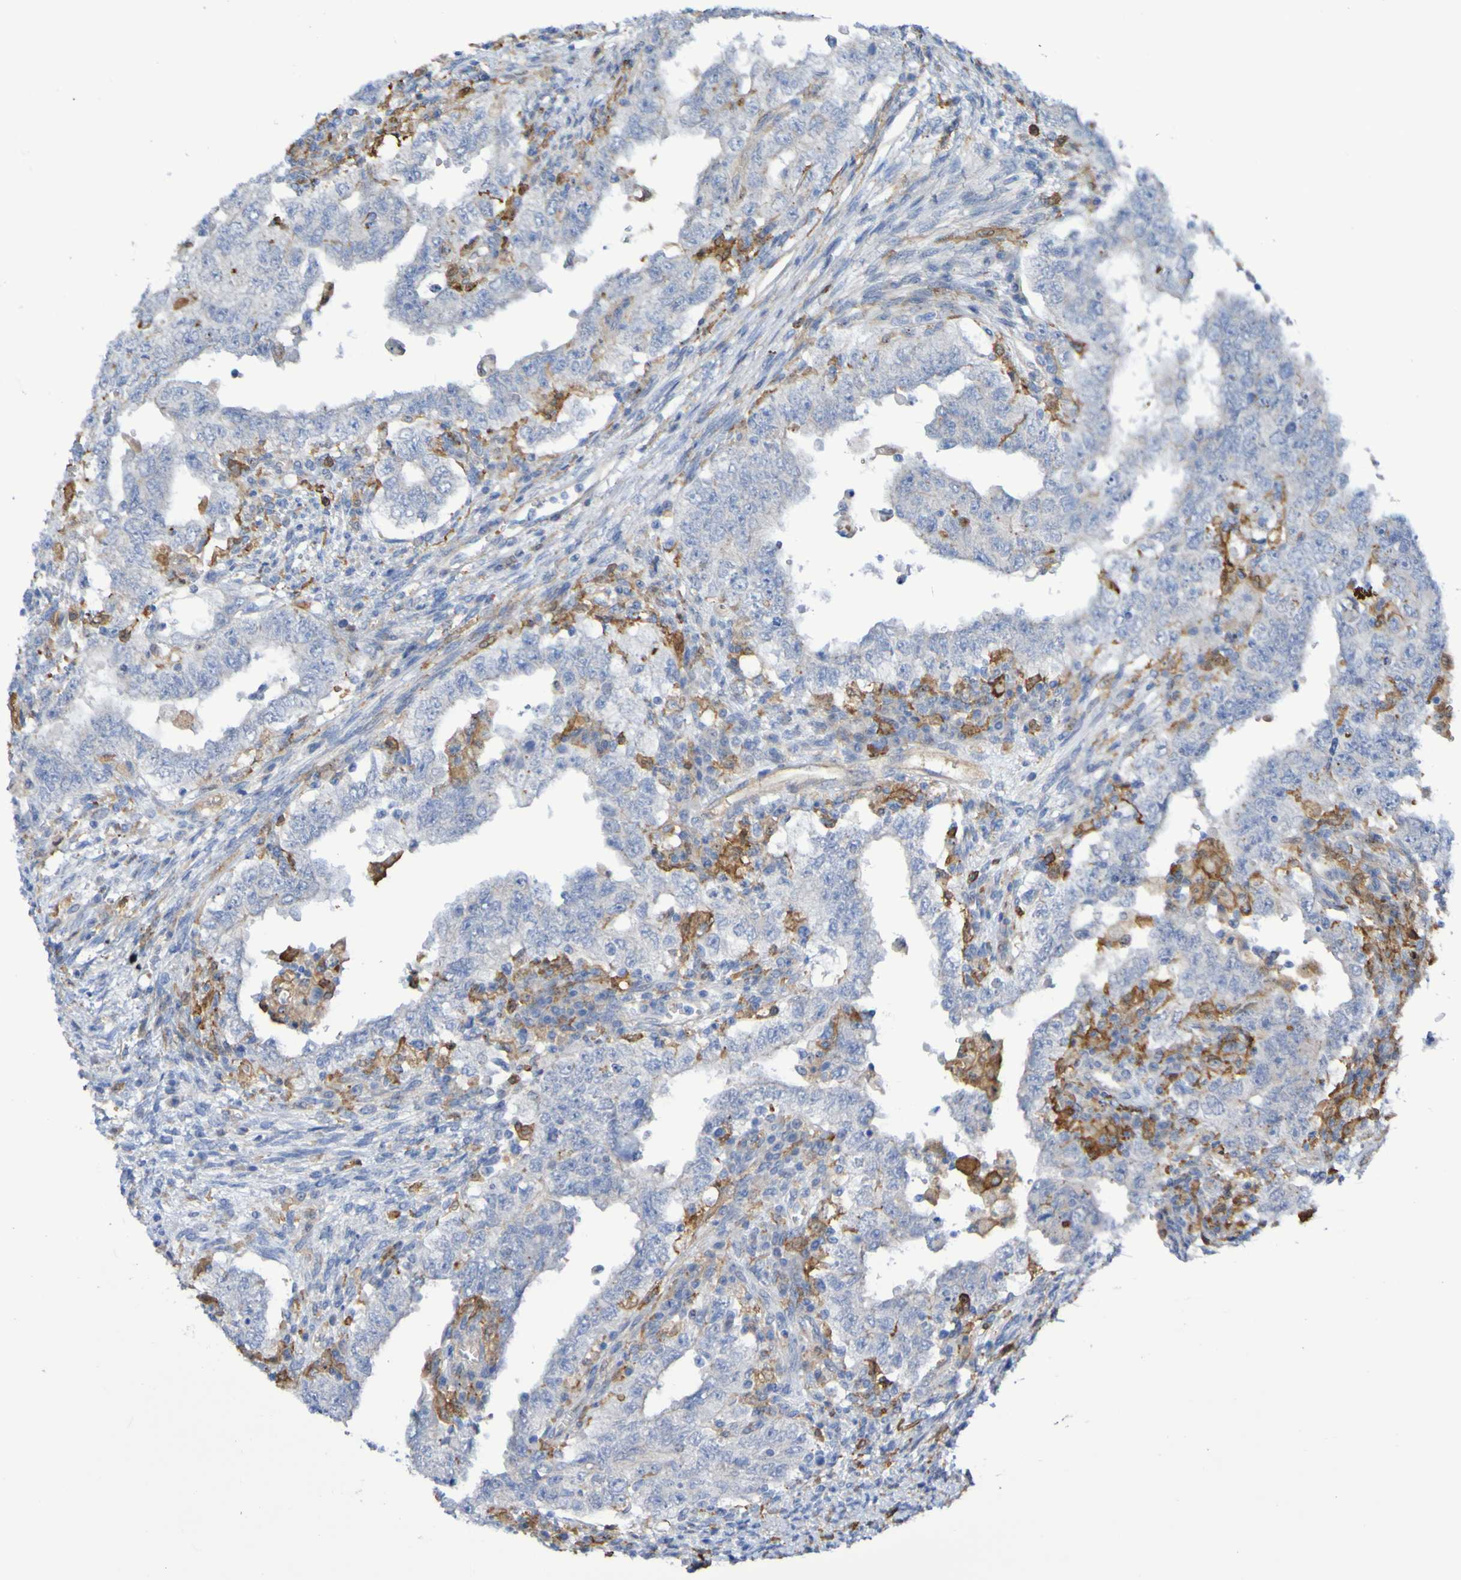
{"staining": {"intensity": "moderate", "quantity": "<25%", "location": "cytoplasmic/membranous"}, "tissue": "testis cancer", "cell_type": "Tumor cells", "image_type": "cancer", "snomed": [{"axis": "morphology", "description": "Carcinoma, Embryonal, NOS"}, {"axis": "topography", "description": "Testis"}], "caption": "Human testis cancer stained with a brown dye demonstrates moderate cytoplasmic/membranous positive staining in about <25% of tumor cells.", "gene": "SCRG1", "patient": {"sex": "male", "age": 26}}